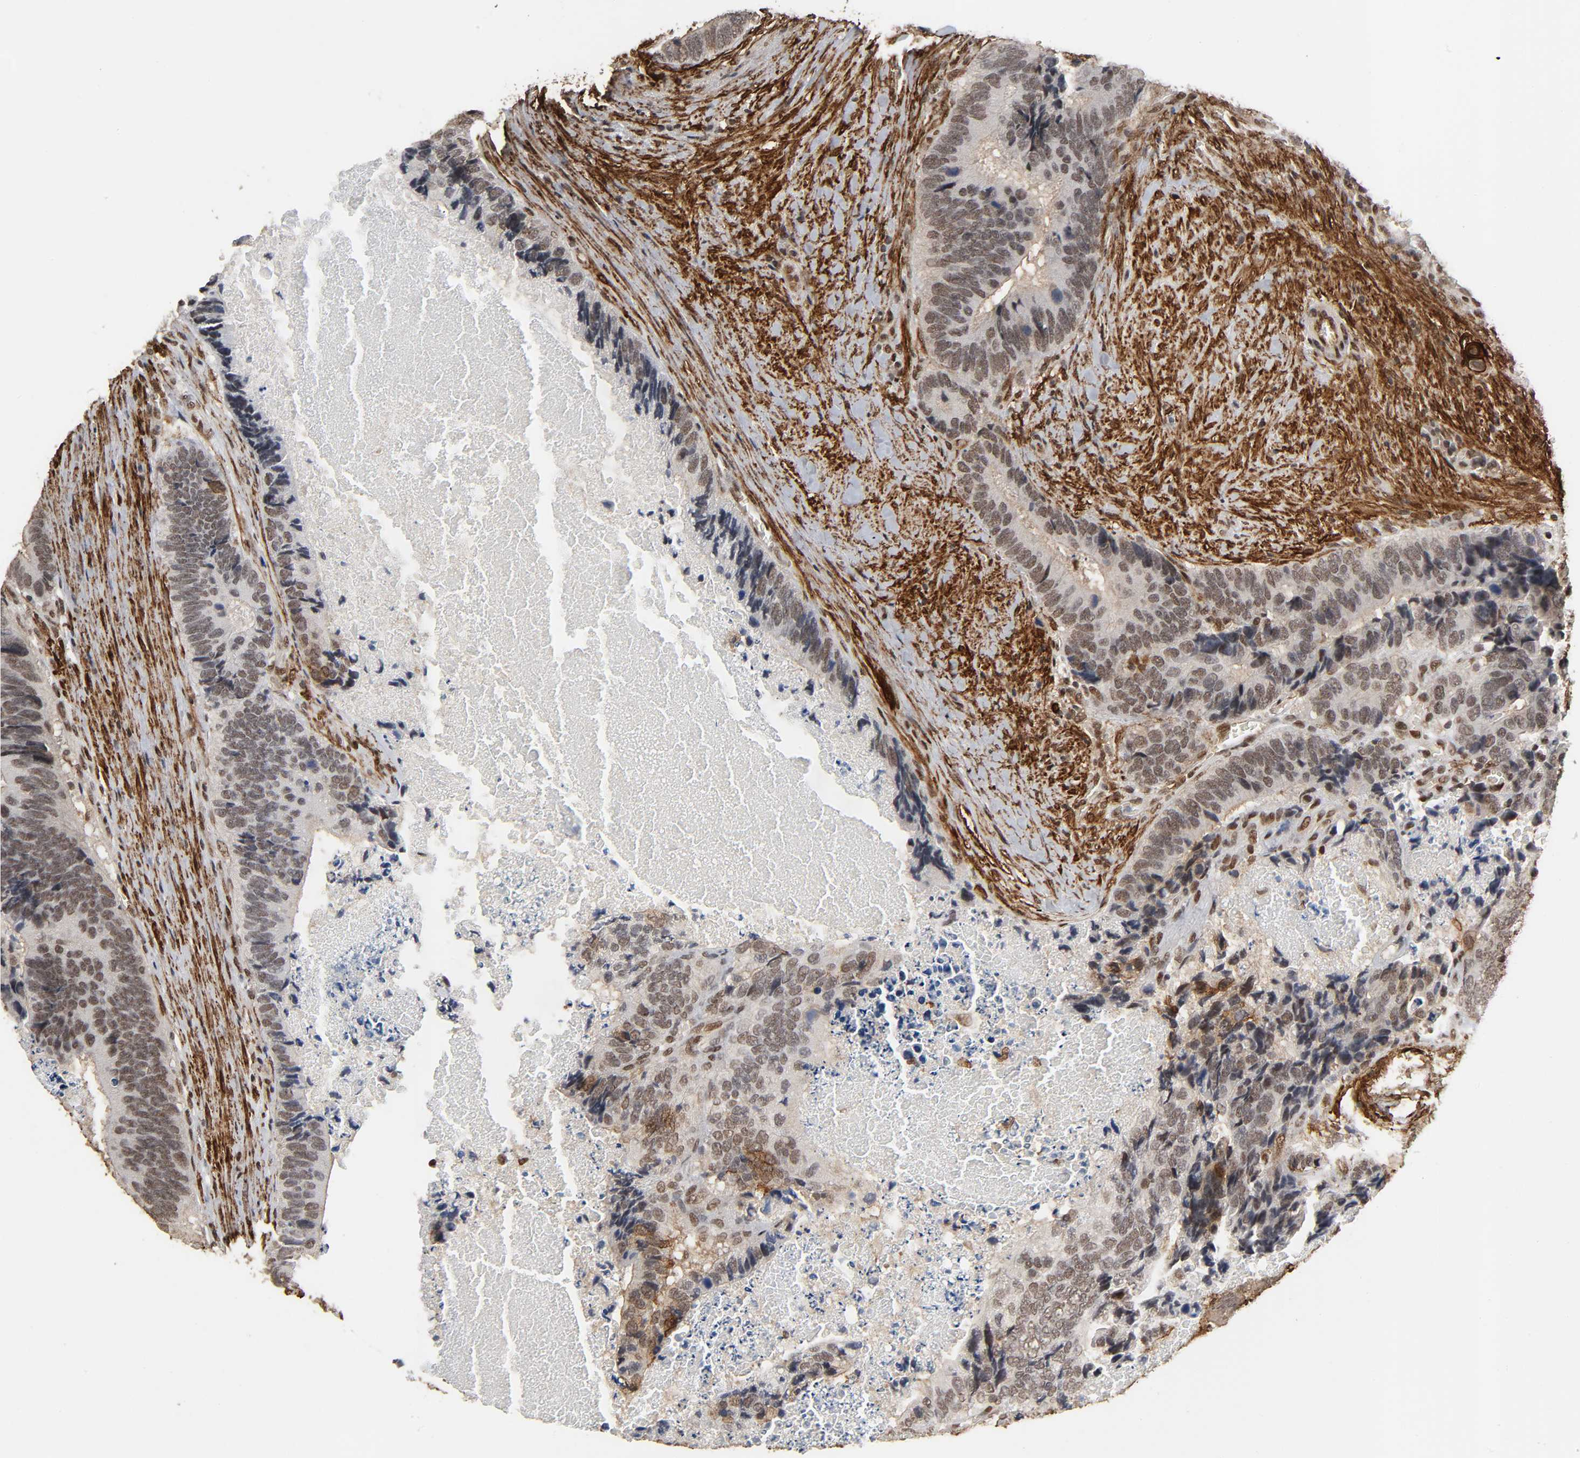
{"staining": {"intensity": "weak", "quantity": ">75%", "location": "nuclear"}, "tissue": "colorectal cancer", "cell_type": "Tumor cells", "image_type": "cancer", "snomed": [{"axis": "morphology", "description": "Adenocarcinoma, NOS"}, {"axis": "topography", "description": "Colon"}], "caption": "This is a photomicrograph of immunohistochemistry staining of colorectal cancer (adenocarcinoma), which shows weak expression in the nuclear of tumor cells.", "gene": "AHNAK2", "patient": {"sex": "male", "age": 72}}